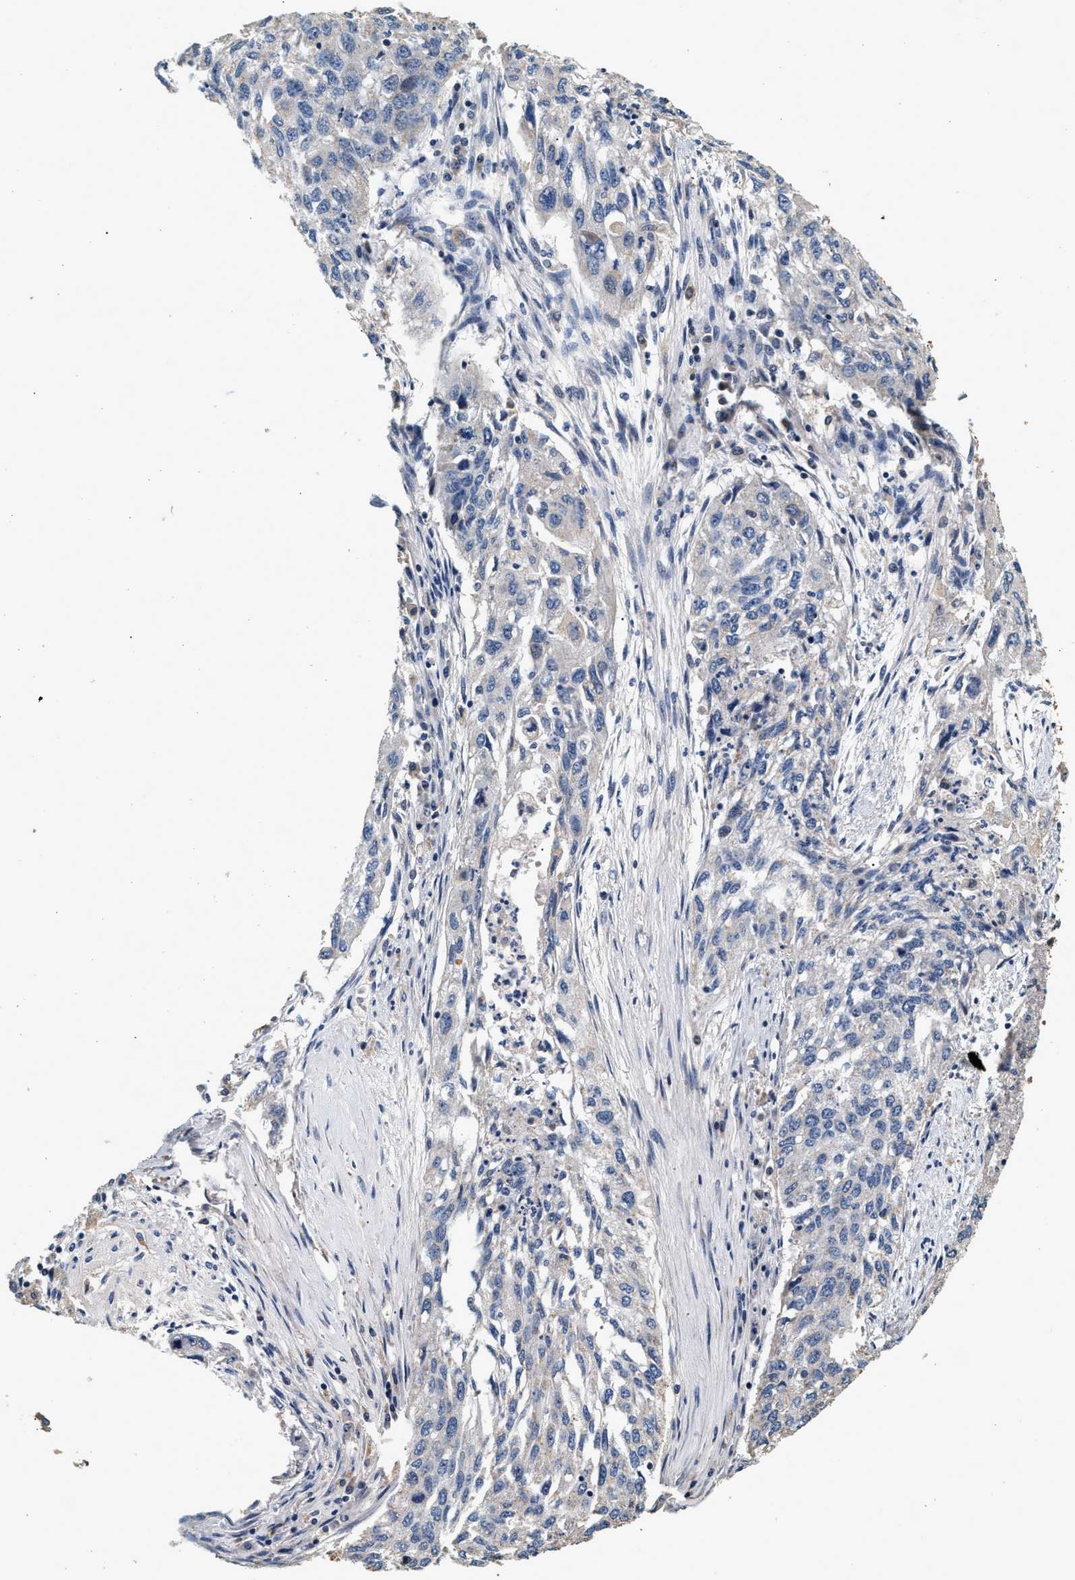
{"staining": {"intensity": "negative", "quantity": "none", "location": "none"}, "tissue": "lung cancer", "cell_type": "Tumor cells", "image_type": "cancer", "snomed": [{"axis": "morphology", "description": "Squamous cell carcinoma, NOS"}, {"axis": "topography", "description": "Lung"}], "caption": "Immunohistochemical staining of lung cancer (squamous cell carcinoma) demonstrates no significant staining in tumor cells.", "gene": "PTGR3", "patient": {"sex": "female", "age": 63}}